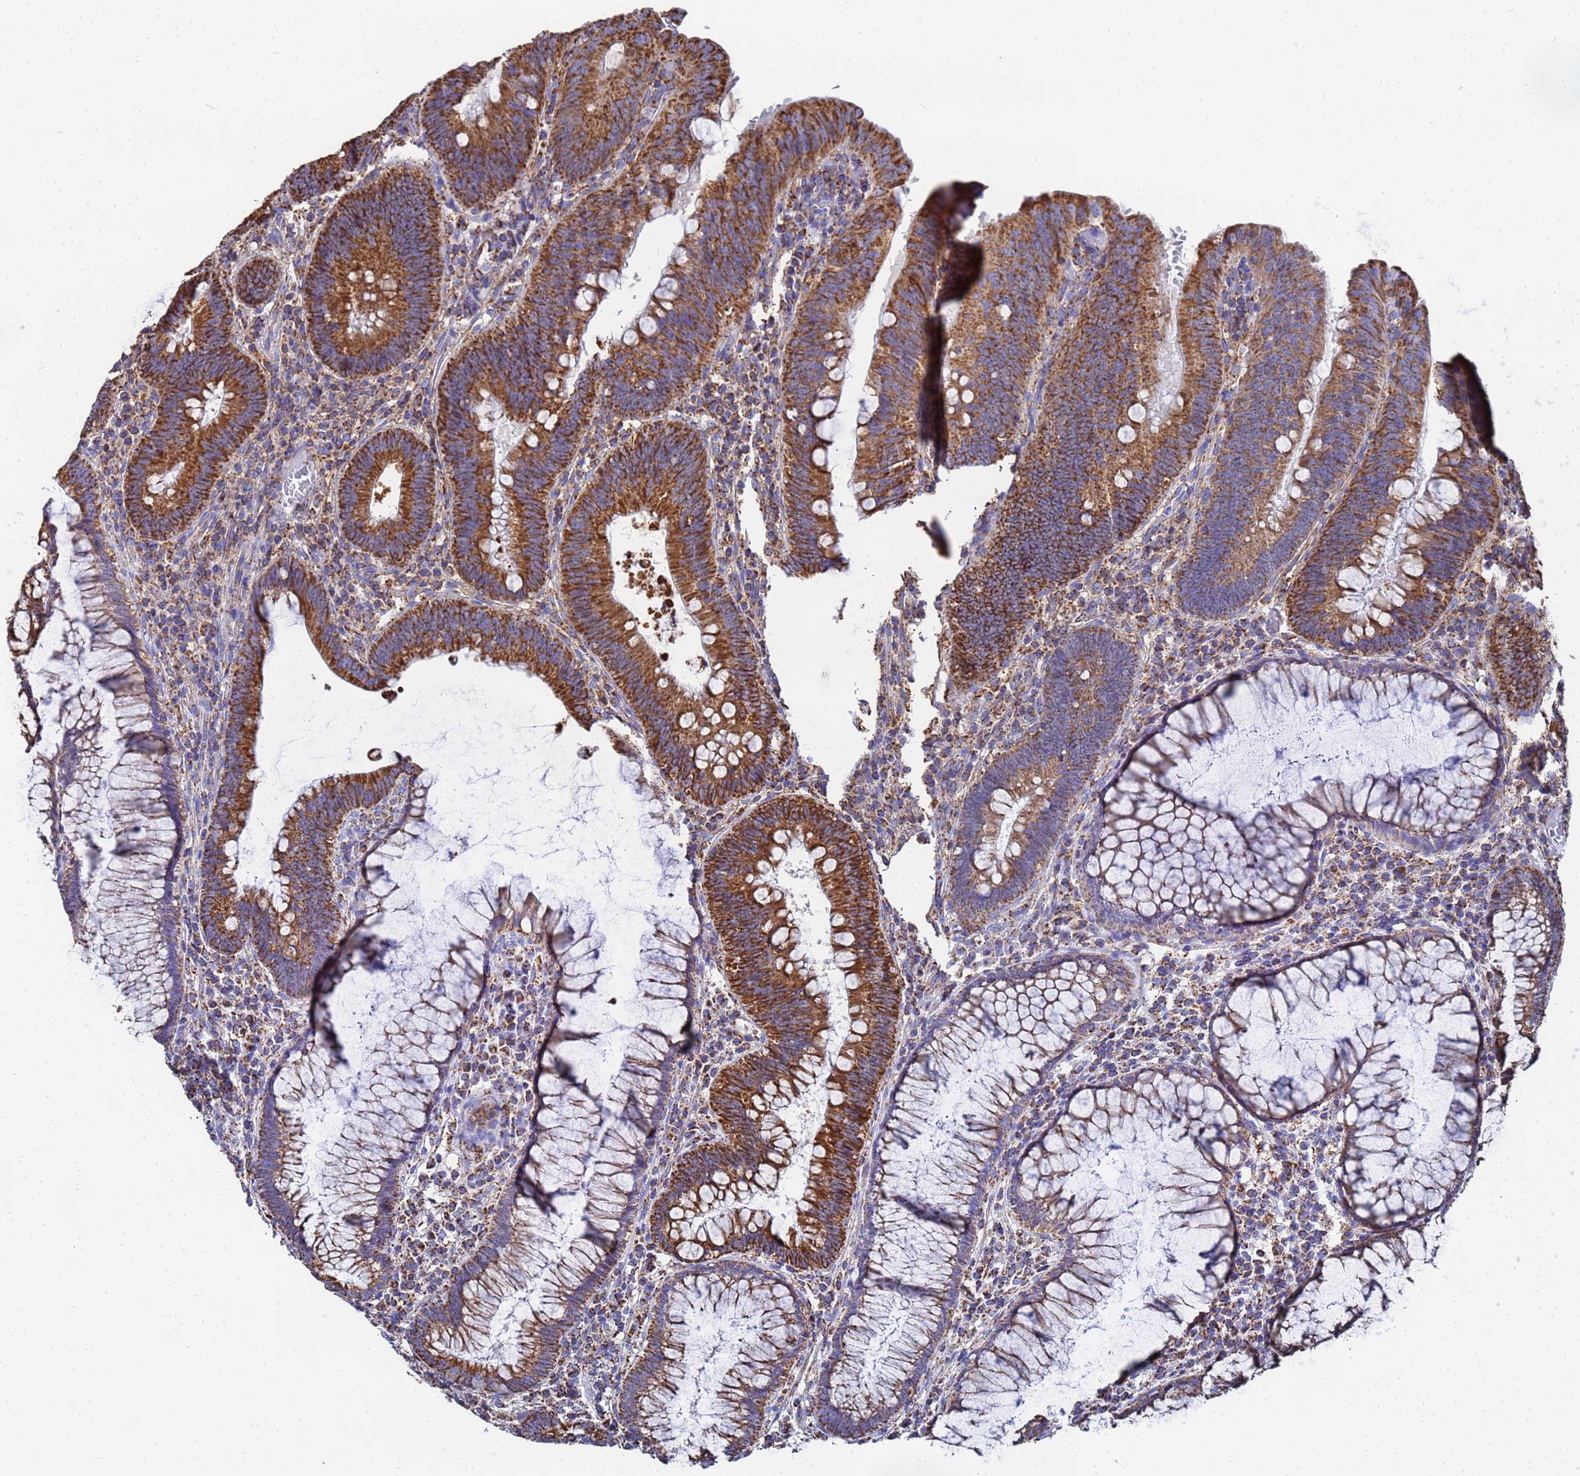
{"staining": {"intensity": "strong", "quantity": ">75%", "location": "cytoplasmic/membranous"}, "tissue": "colorectal cancer", "cell_type": "Tumor cells", "image_type": "cancer", "snomed": [{"axis": "morphology", "description": "Adenocarcinoma, NOS"}, {"axis": "topography", "description": "Rectum"}], "caption": "A brown stain labels strong cytoplasmic/membranous expression of a protein in adenocarcinoma (colorectal) tumor cells.", "gene": "GLUD1", "patient": {"sex": "female", "age": 75}}